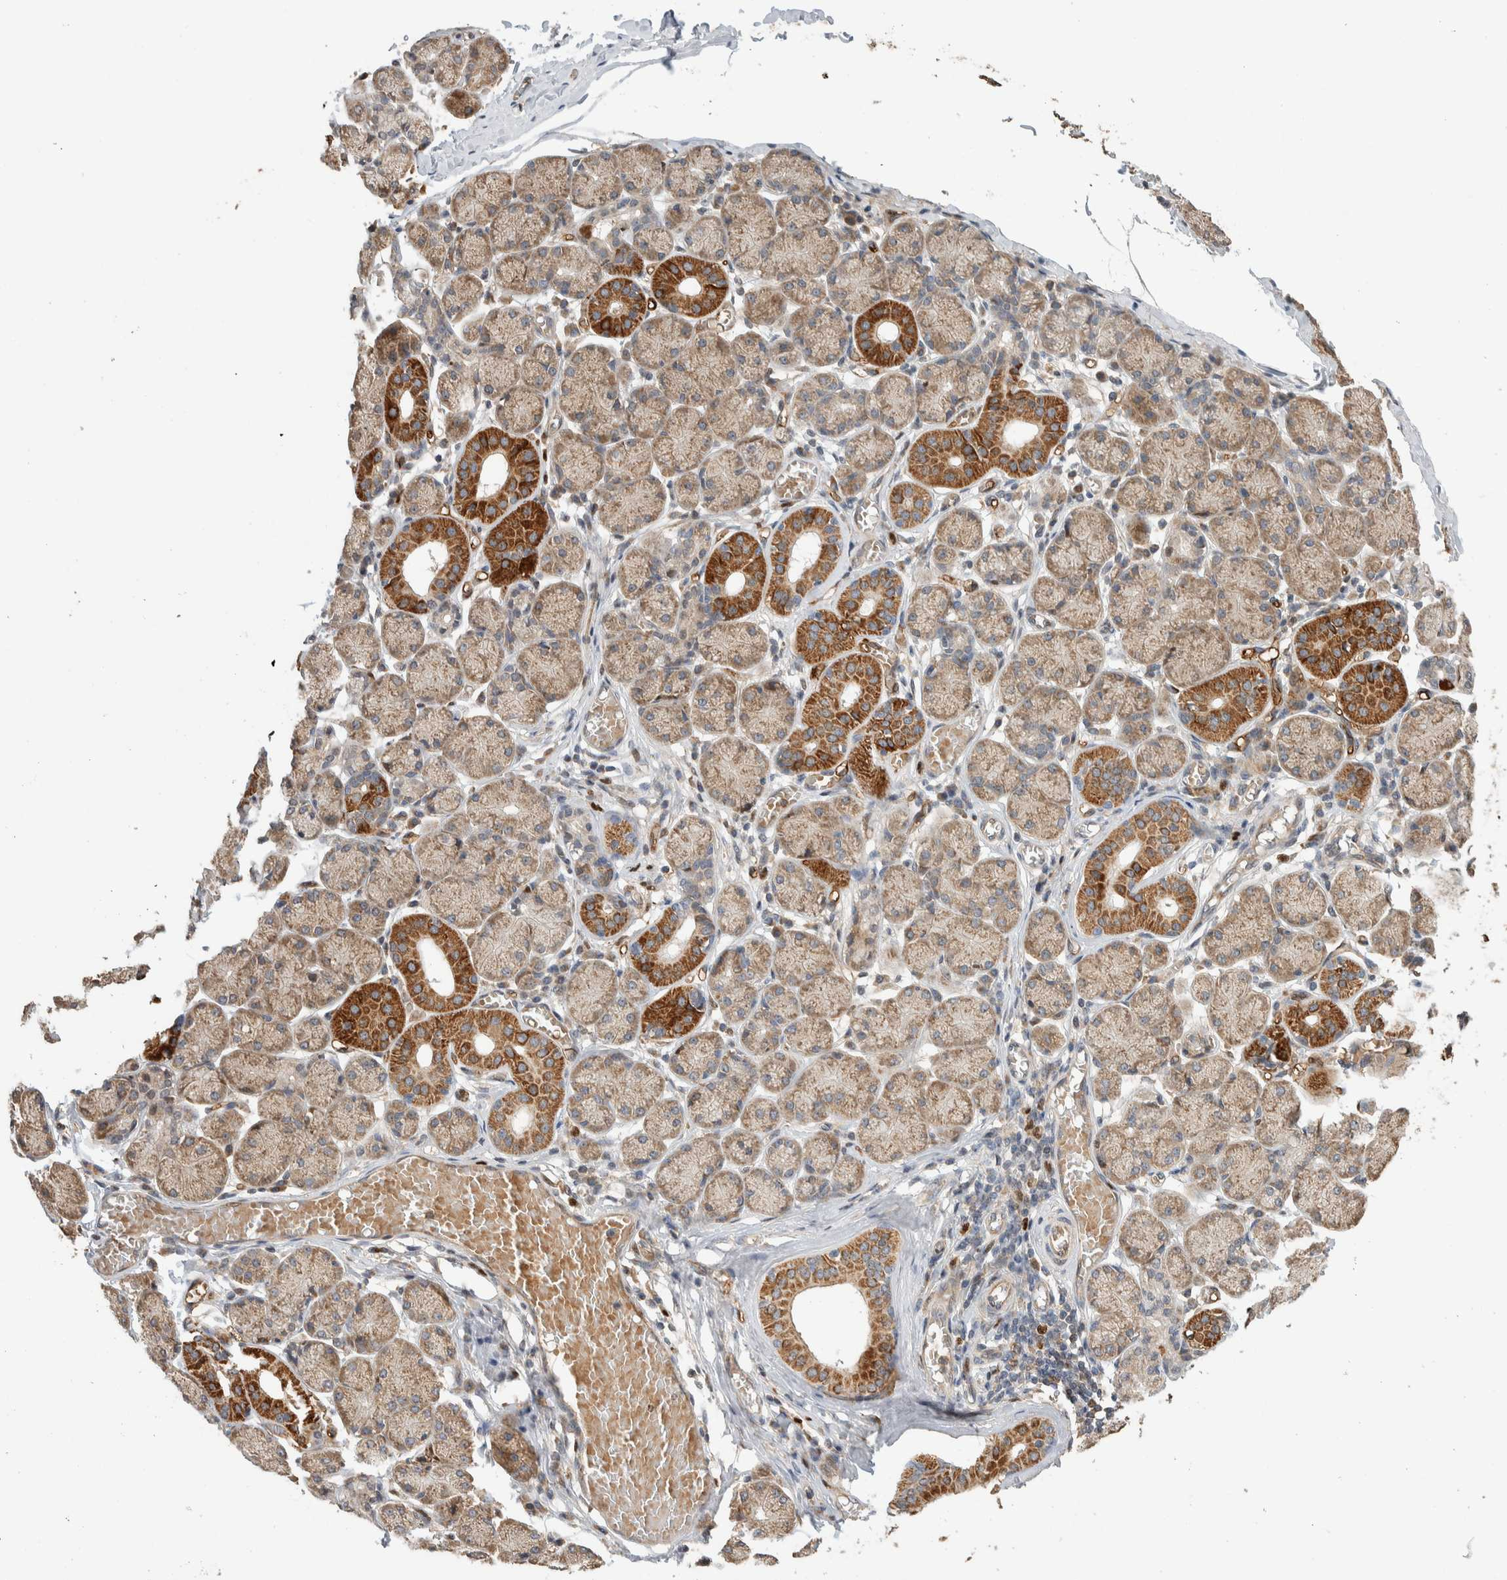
{"staining": {"intensity": "strong", "quantity": "25%-75%", "location": "cytoplasmic/membranous"}, "tissue": "salivary gland", "cell_type": "Glandular cells", "image_type": "normal", "snomed": [{"axis": "morphology", "description": "Normal tissue, NOS"}, {"axis": "topography", "description": "Salivary gland"}], "caption": "Immunohistochemistry of benign salivary gland exhibits high levels of strong cytoplasmic/membranous positivity in about 25%-75% of glandular cells. Nuclei are stained in blue.", "gene": "VPS53", "patient": {"sex": "female", "age": 24}}